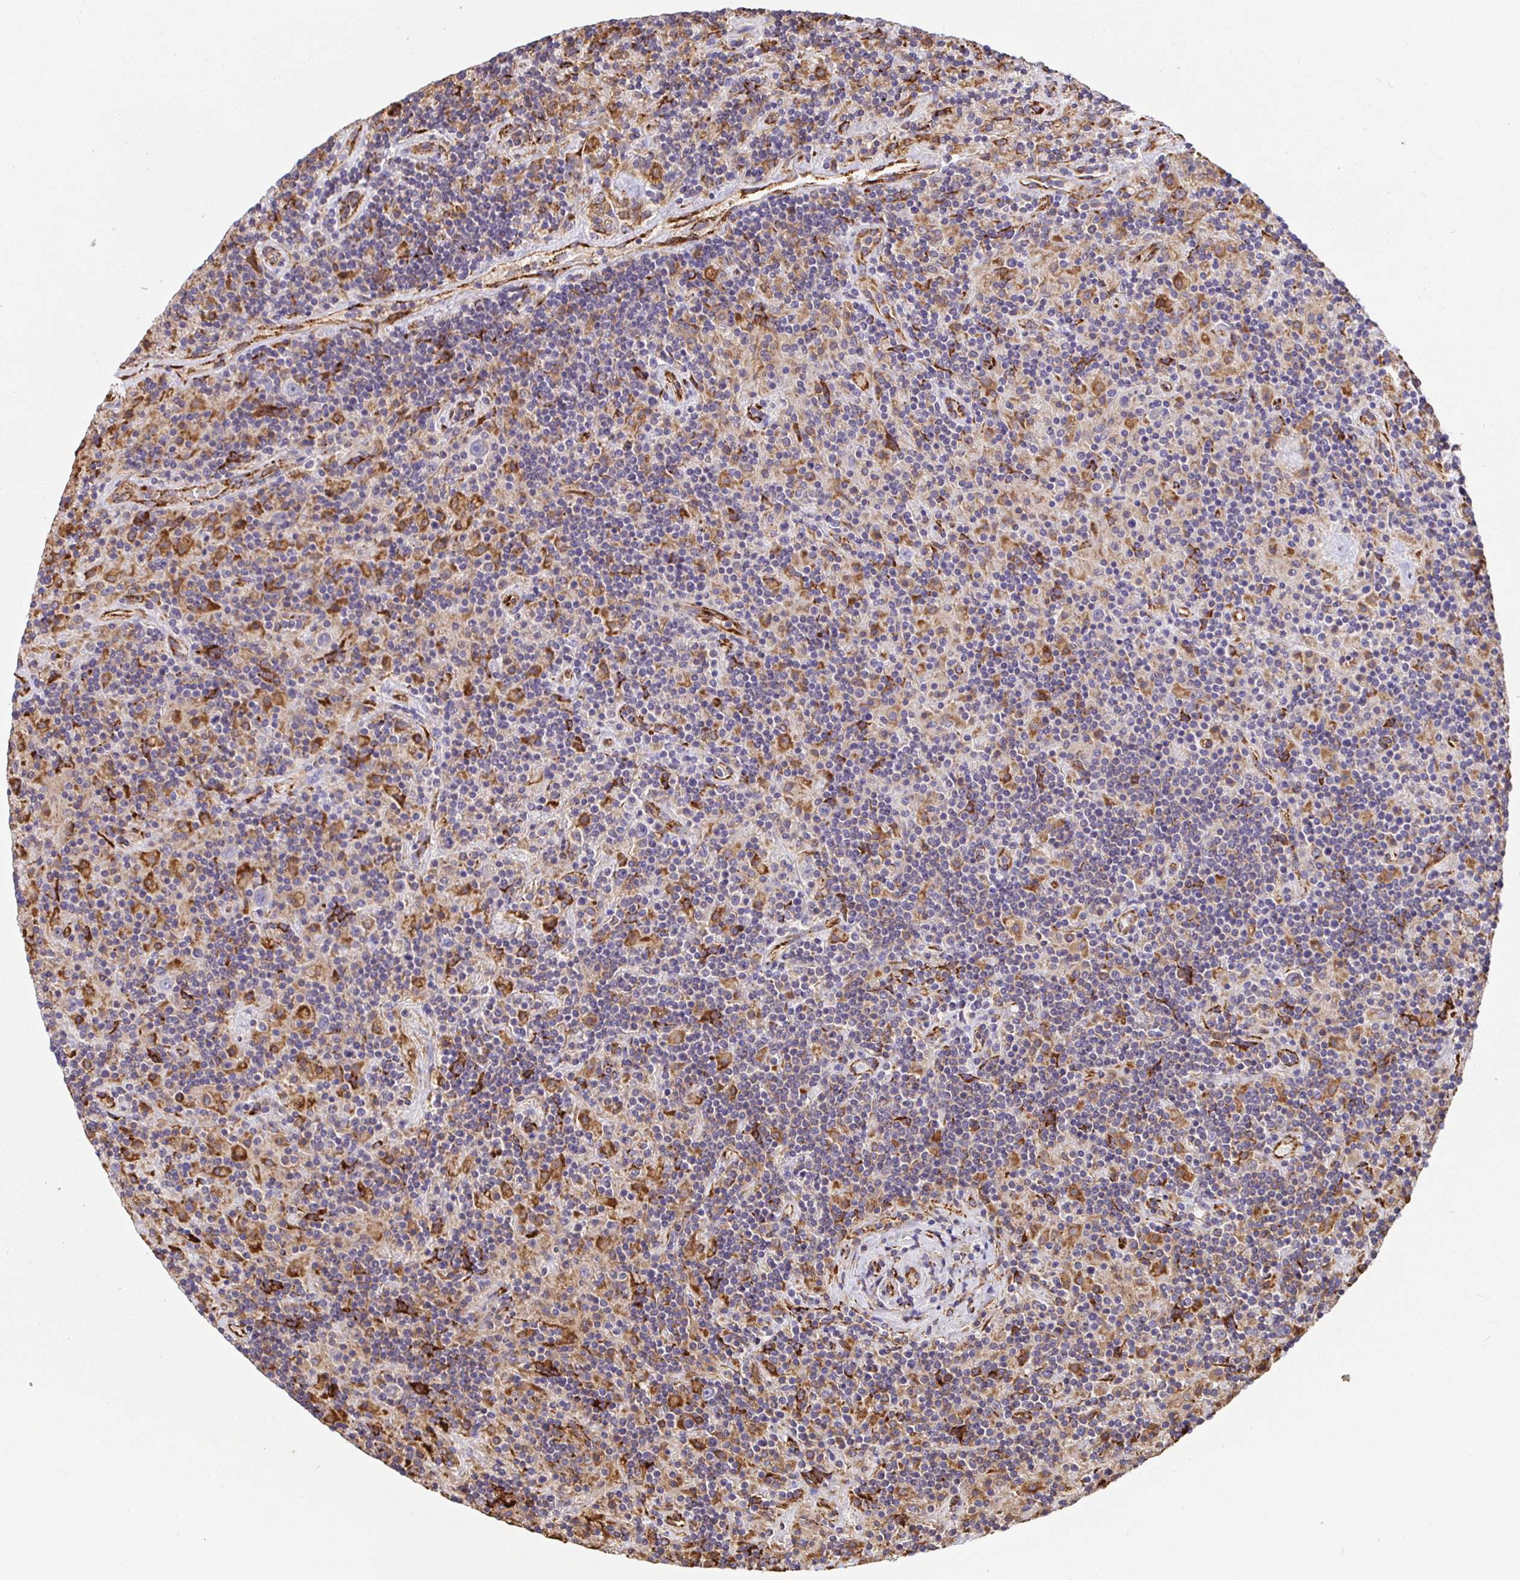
{"staining": {"intensity": "moderate", "quantity": ">75%", "location": "cytoplasmic/membranous"}, "tissue": "lymphoma", "cell_type": "Tumor cells", "image_type": "cancer", "snomed": [{"axis": "morphology", "description": "Hodgkin's disease, NOS"}, {"axis": "topography", "description": "Lymph node"}], "caption": "Hodgkin's disease stained with a brown dye shows moderate cytoplasmic/membranous positive expression in approximately >75% of tumor cells.", "gene": "MAOA", "patient": {"sex": "male", "age": 70}}